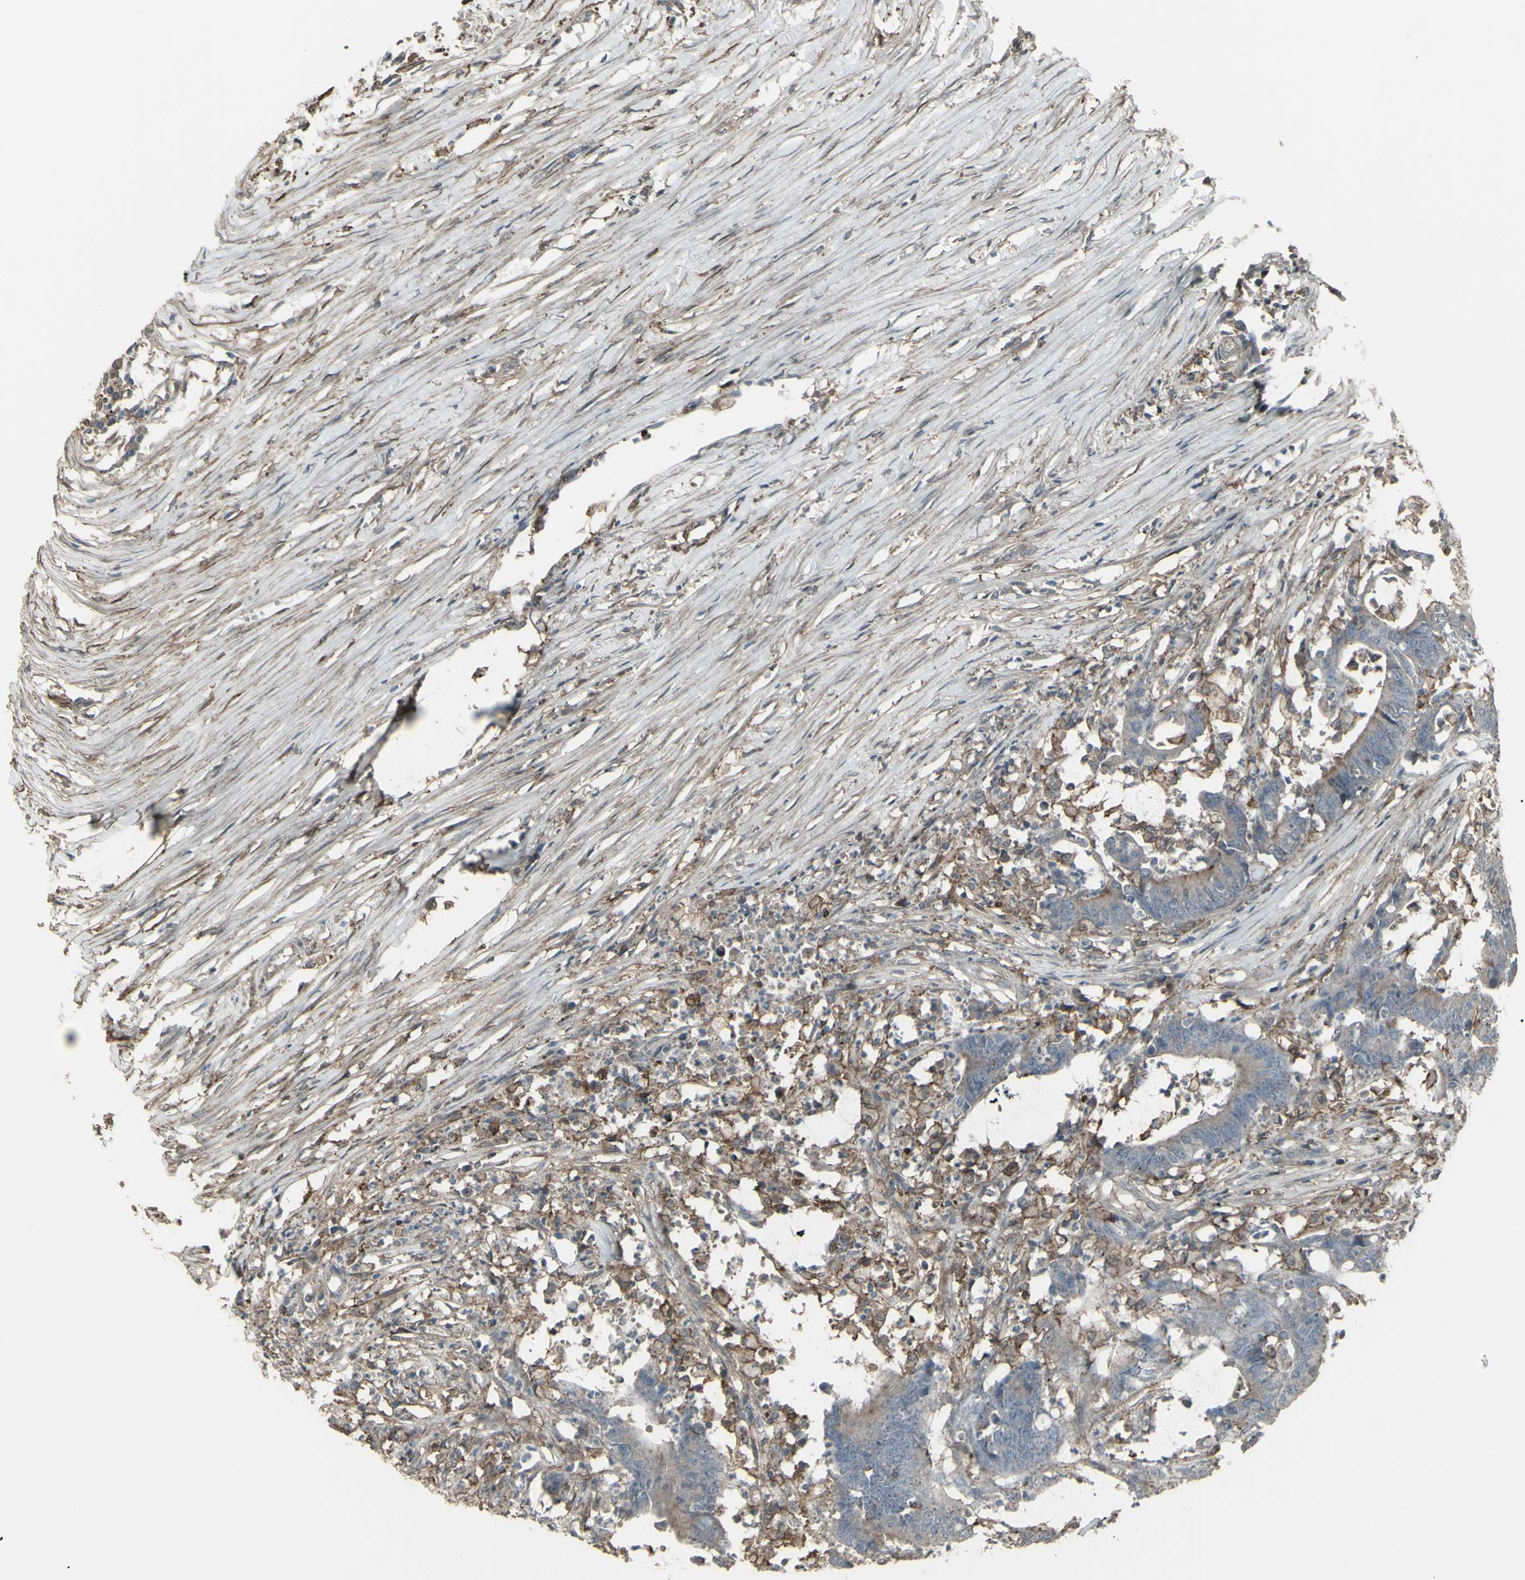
{"staining": {"intensity": "weak", "quantity": "25%-75%", "location": "cytoplasmic/membranous"}, "tissue": "colorectal cancer", "cell_type": "Tumor cells", "image_type": "cancer", "snomed": [{"axis": "morphology", "description": "Adenocarcinoma, NOS"}, {"axis": "topography", "description": "Rectum"}], "caption": "DAB immunohistochemical staining of human colorectal cancer demonstrates weak cytoplasmic/membranous protein positivity in about 25%-75% of tumor cells.", "gene": "SMO", "patient": {"sex": "female", "age": 66}}